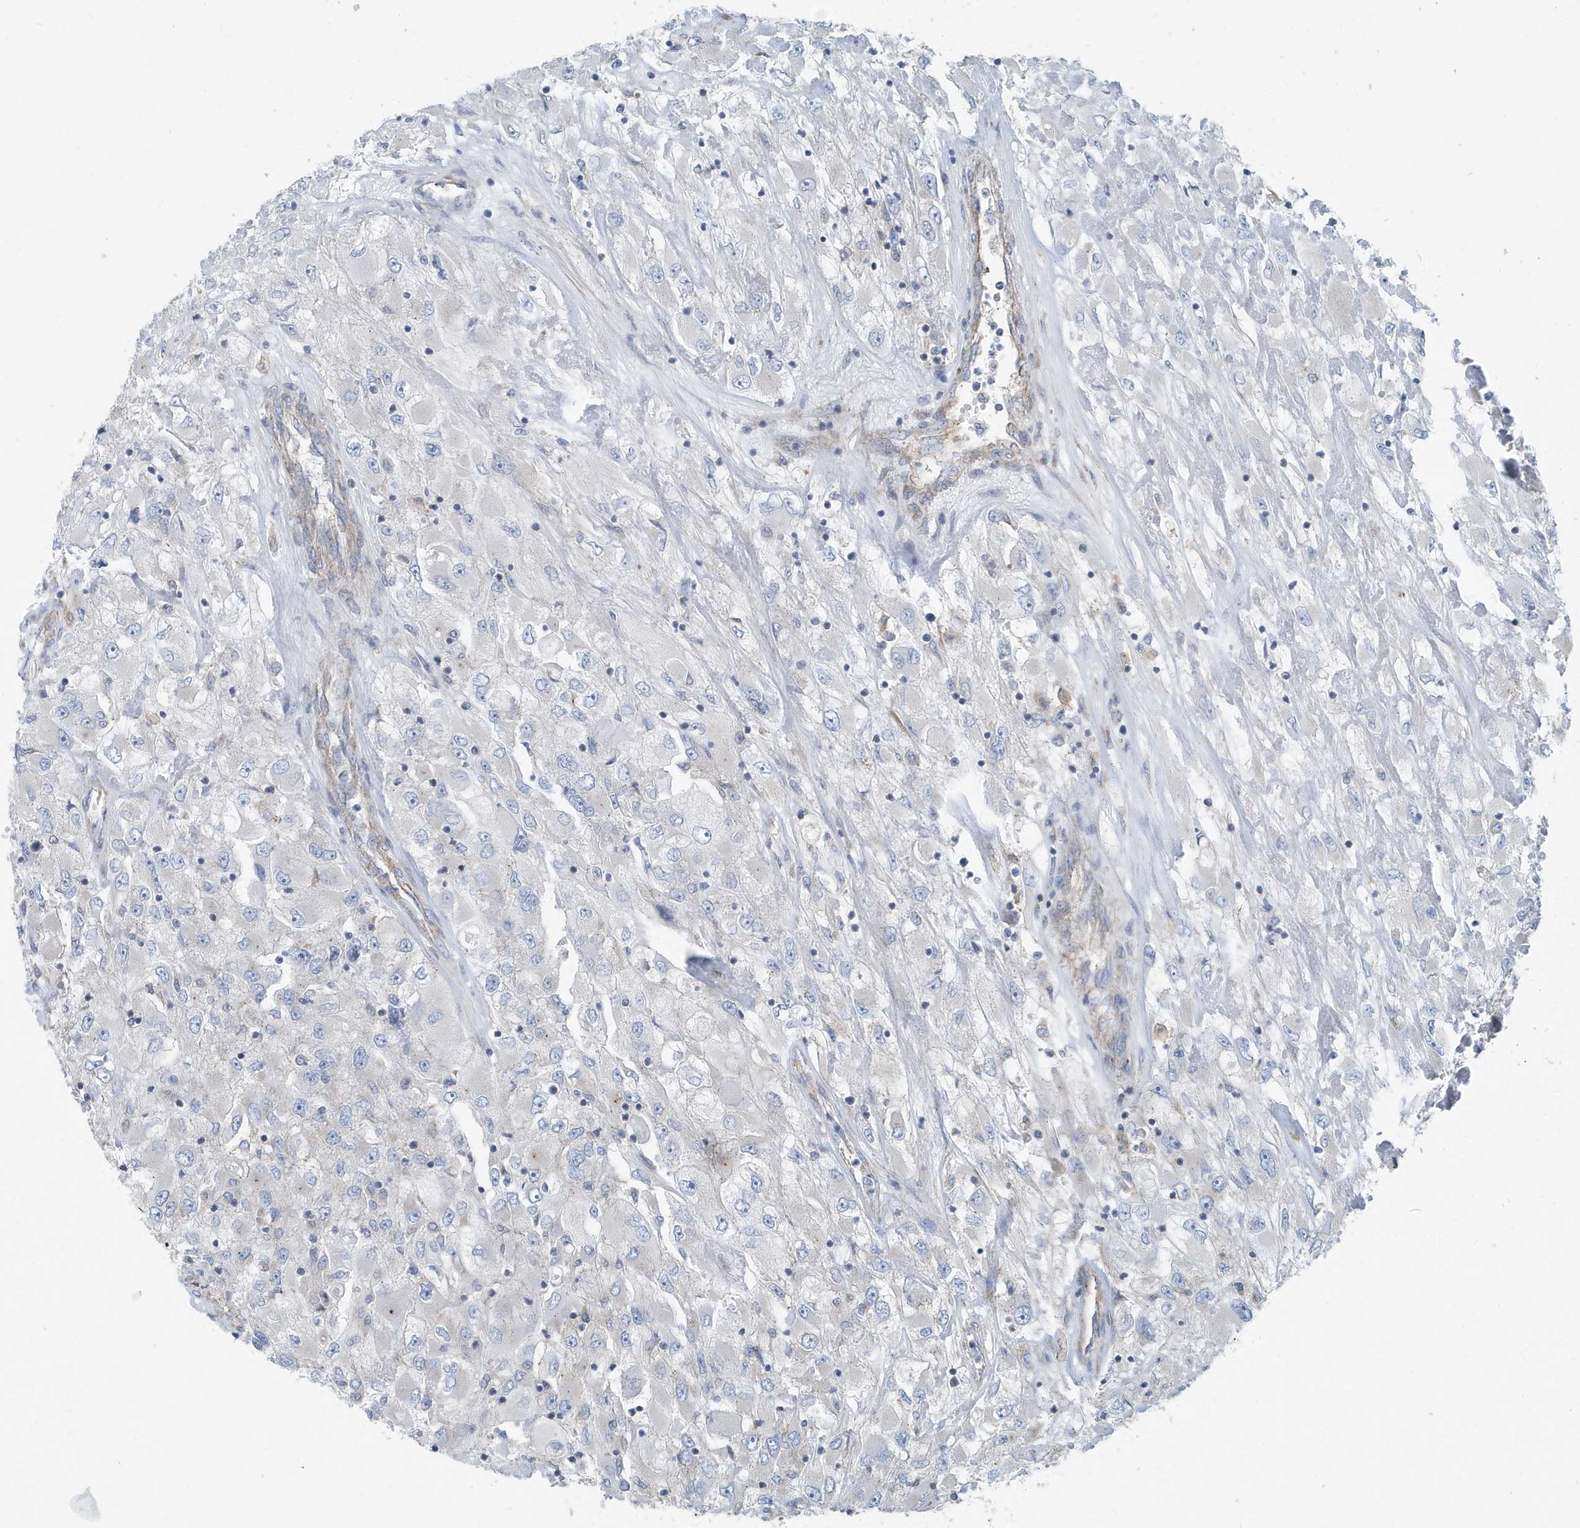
{"staining": {"intensity": "negative", "quantity": "none", "location": "none"}, "tissue": "renal cancer", "cell_type": "Tumor cells", "image_type": "cancer", "snomed": [{"axis": "morphology", "description": "Adenocarcinoma, NOS"}, {"axis": "topography", "description": "Kidney"}], "caption": "Tumor cells show no significant expression in renal adenocarcinoma.", "gene": "PPM1M", "patient": {"sex": "female", "age": 52}}